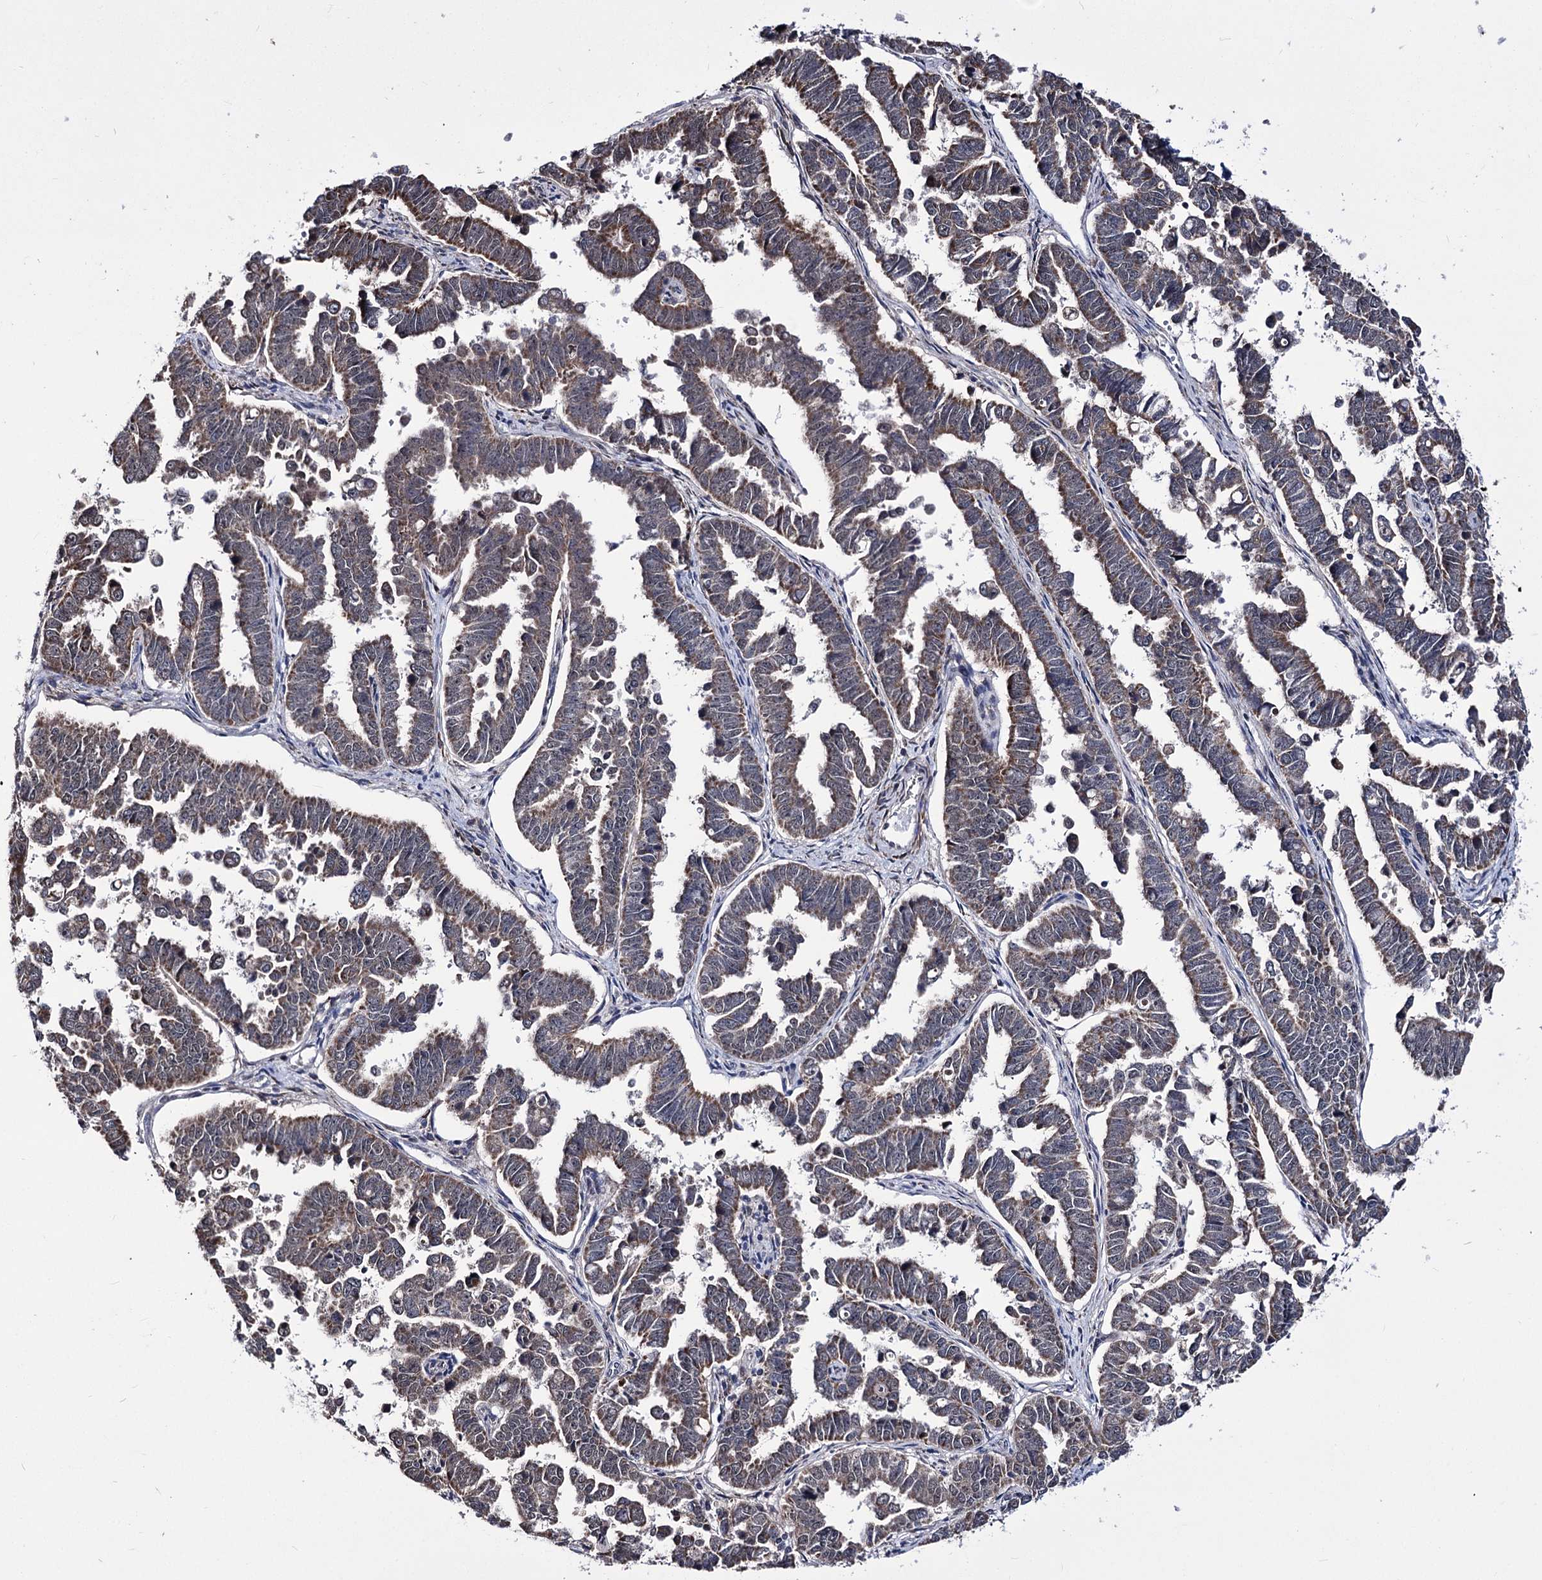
{"staining": {"intensity": "moderate", "quantity": "25%-75%", "location": "cytoplasmic/membranous"}, "tissue": "endometrial cancer", "cell_type": "Tumor cells", "image_type": "cancer", "snomed": [{"axis": "morphology", "description": "Adenocarcinoma, NOS"}, {"axis": "topography", "description": "Endometrium"}], "caption": "Endometrial cancer (adenocarcinoma) stained with DAB (3,3'-diaminobenzidine) immunohistochemistry displays medium levels of moderate cytoplasmic/membranous expression in about 25%-75% of tumor cells. The protein of interest is stained brown, and the nuclei are stained in blue (DAB (3,3'-diaminobenzidine) IHC with brightfield microscopy, high magnification).", "gene": "PPRC1", "patient": {"sex": "female", "age": 75}}